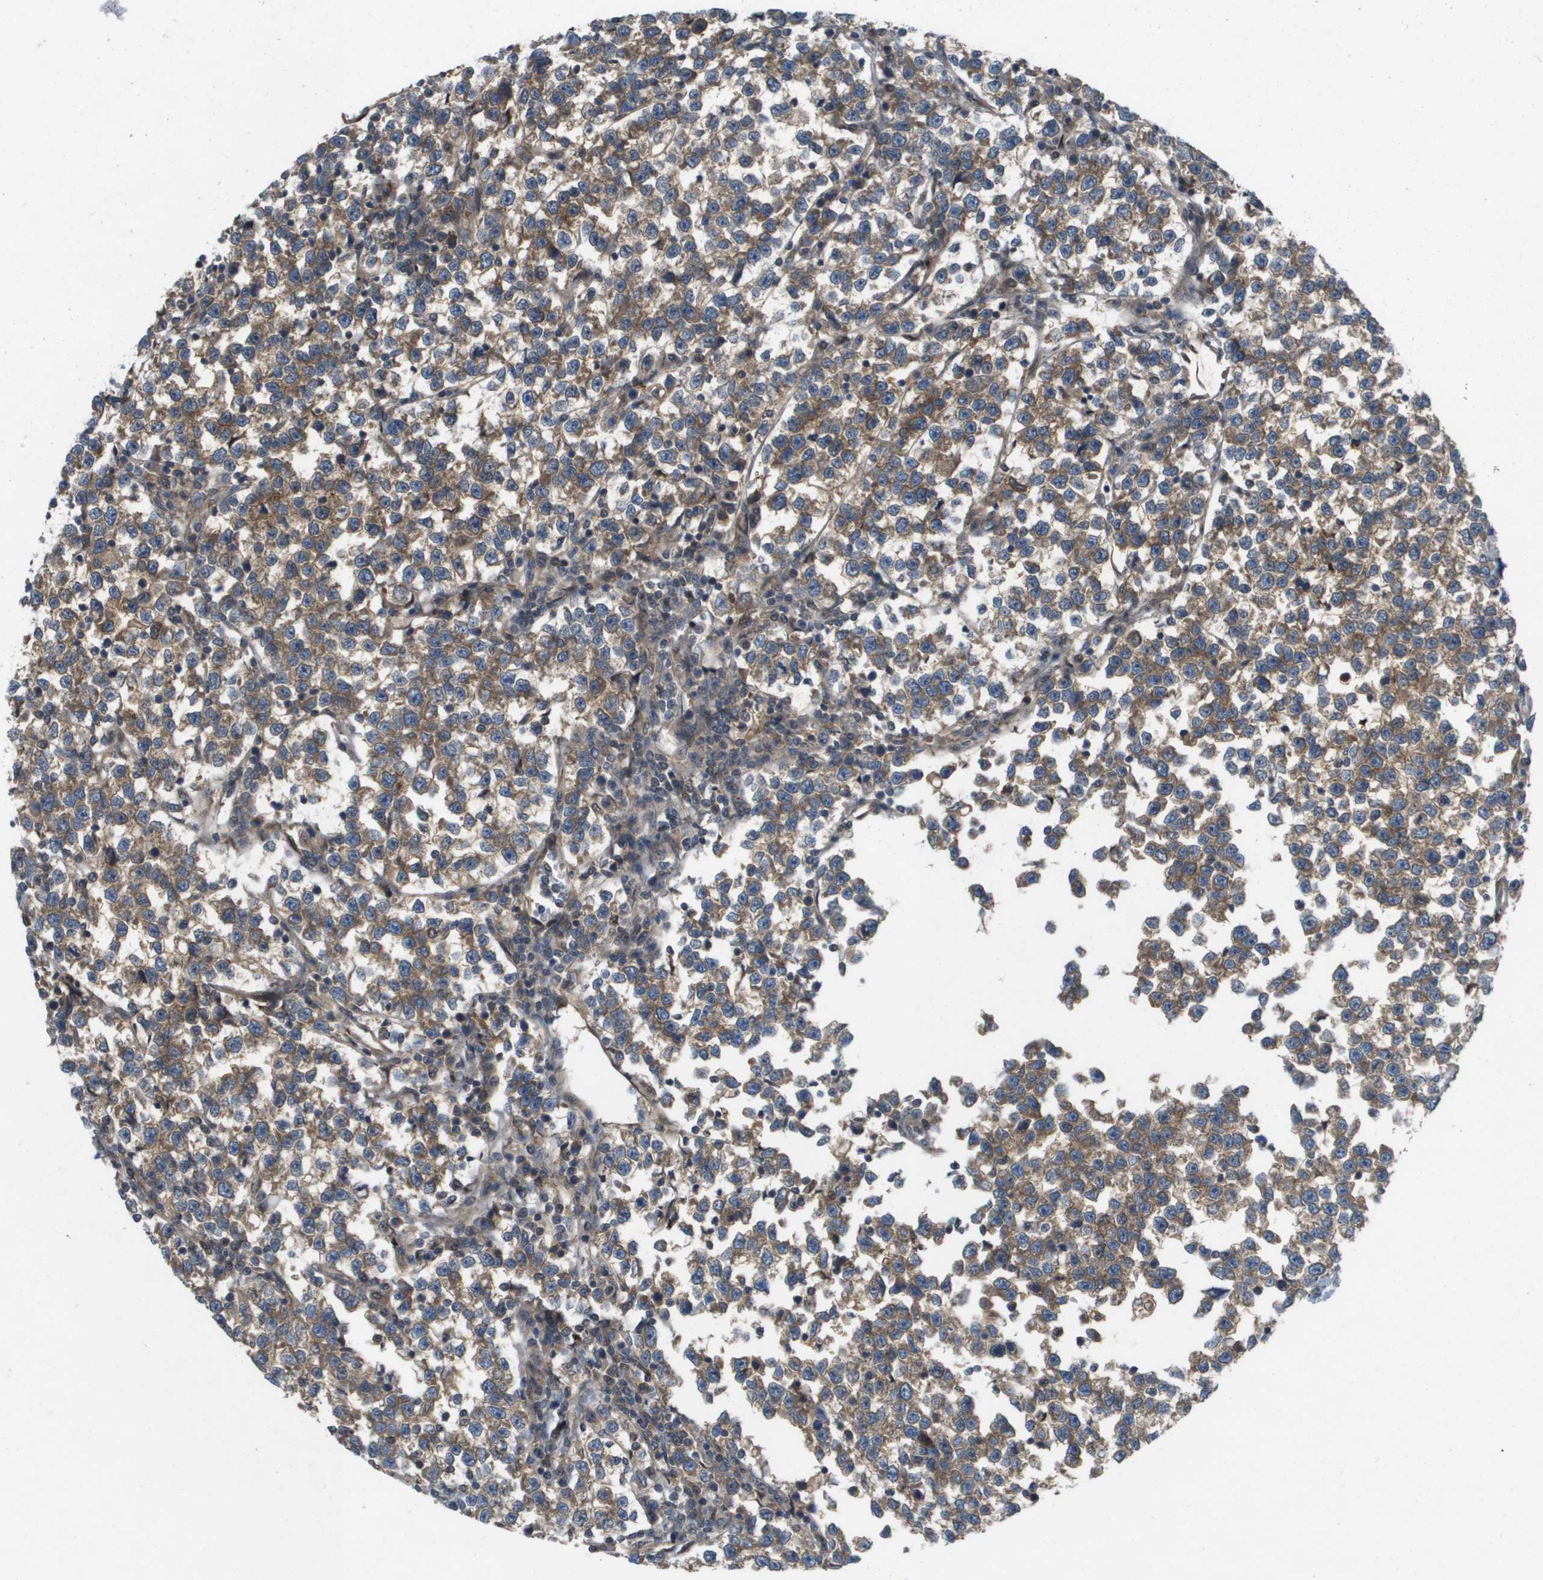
{"staining": {"intensity": "moderate", "quantity": ">75%", "location": "cytoplasmic/membranous"}, "tissue": "testis cancer", "cell_type": "Tumor cells", "image_type": "cancer", "snomed": [{"axis": "morphology", "description": "Normal tissue, NOS"}, {"axis": "morphology", "description": "Seminoma, NOS"}, {"axis": "topography", "description": "Testis"}], "caption": "The immunohistochemical stain labels moderate cytoplasmic/membranous positivity in tumor cells of testis seminoma tissue. The staining was performed using DAB to visualize the protein expression in brown, while the nuclei were stained in blue with hematoxylin (Magnification: 20x).", "gene": "PALD1", "patient": {"sex": "male", "age": 43}}